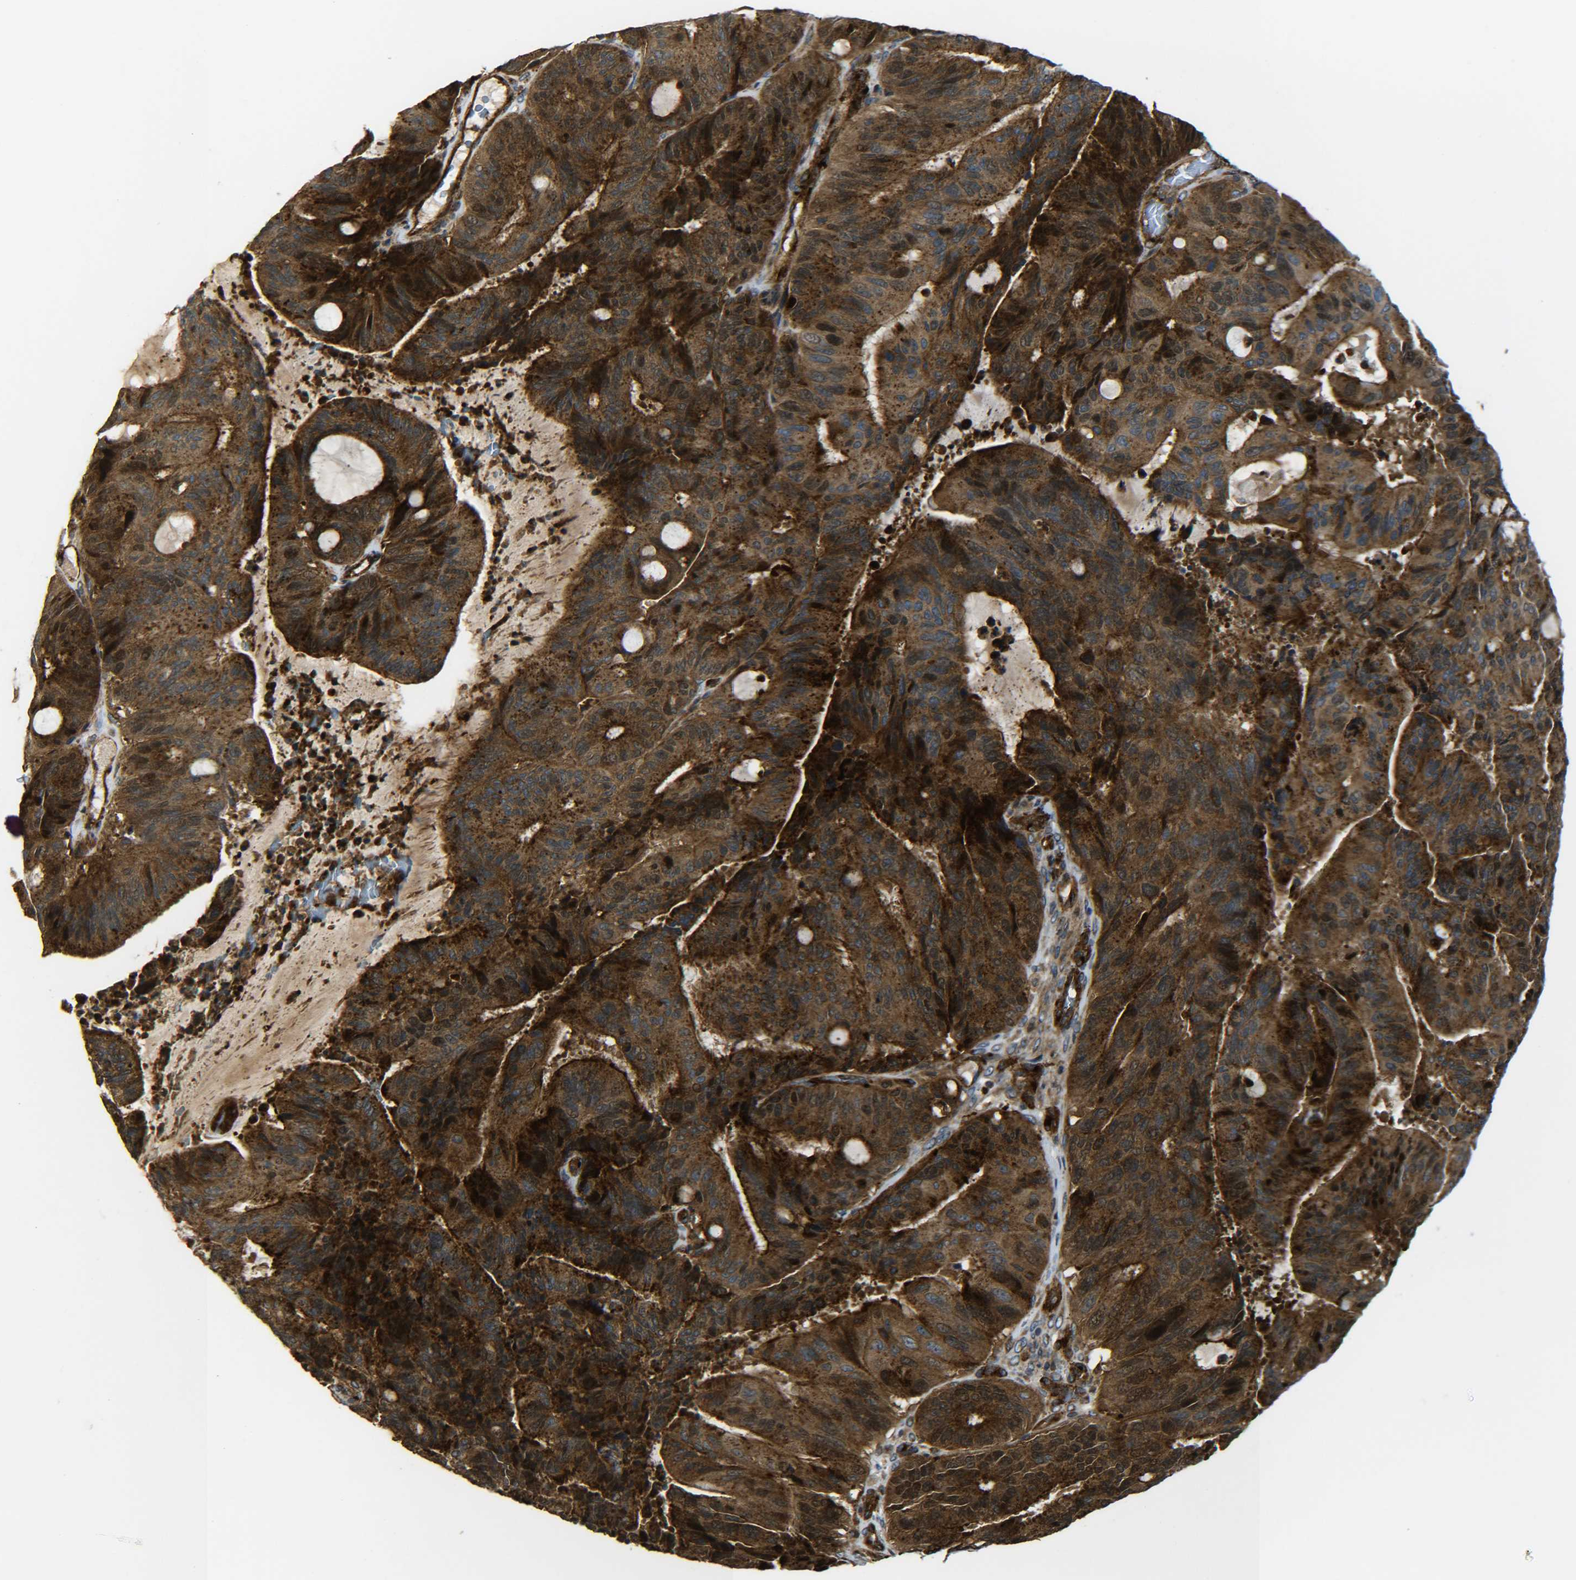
{"staining": {"intensity": "strong", "quantity": ">75%", "location": "cytoplasmic/membranous,nuclear"}, "tissue": "liver cancer", "cell_type": "Tumor cells", "image_type": "cancer", "snomed": [{"axis": "morphology", "description": "Cholangiocarcinoma"}, {"axis": "topography", "description": "Liver"}], "caption": "Protein staining of liver cancer (cholangiocarcinoma) tissue displays strong cytoplasmic/membranous and nuclear positivity in approximately >75% of tumor cells.", "gene": "ECE1", "patient": {"sex": "female", "age": 73}}